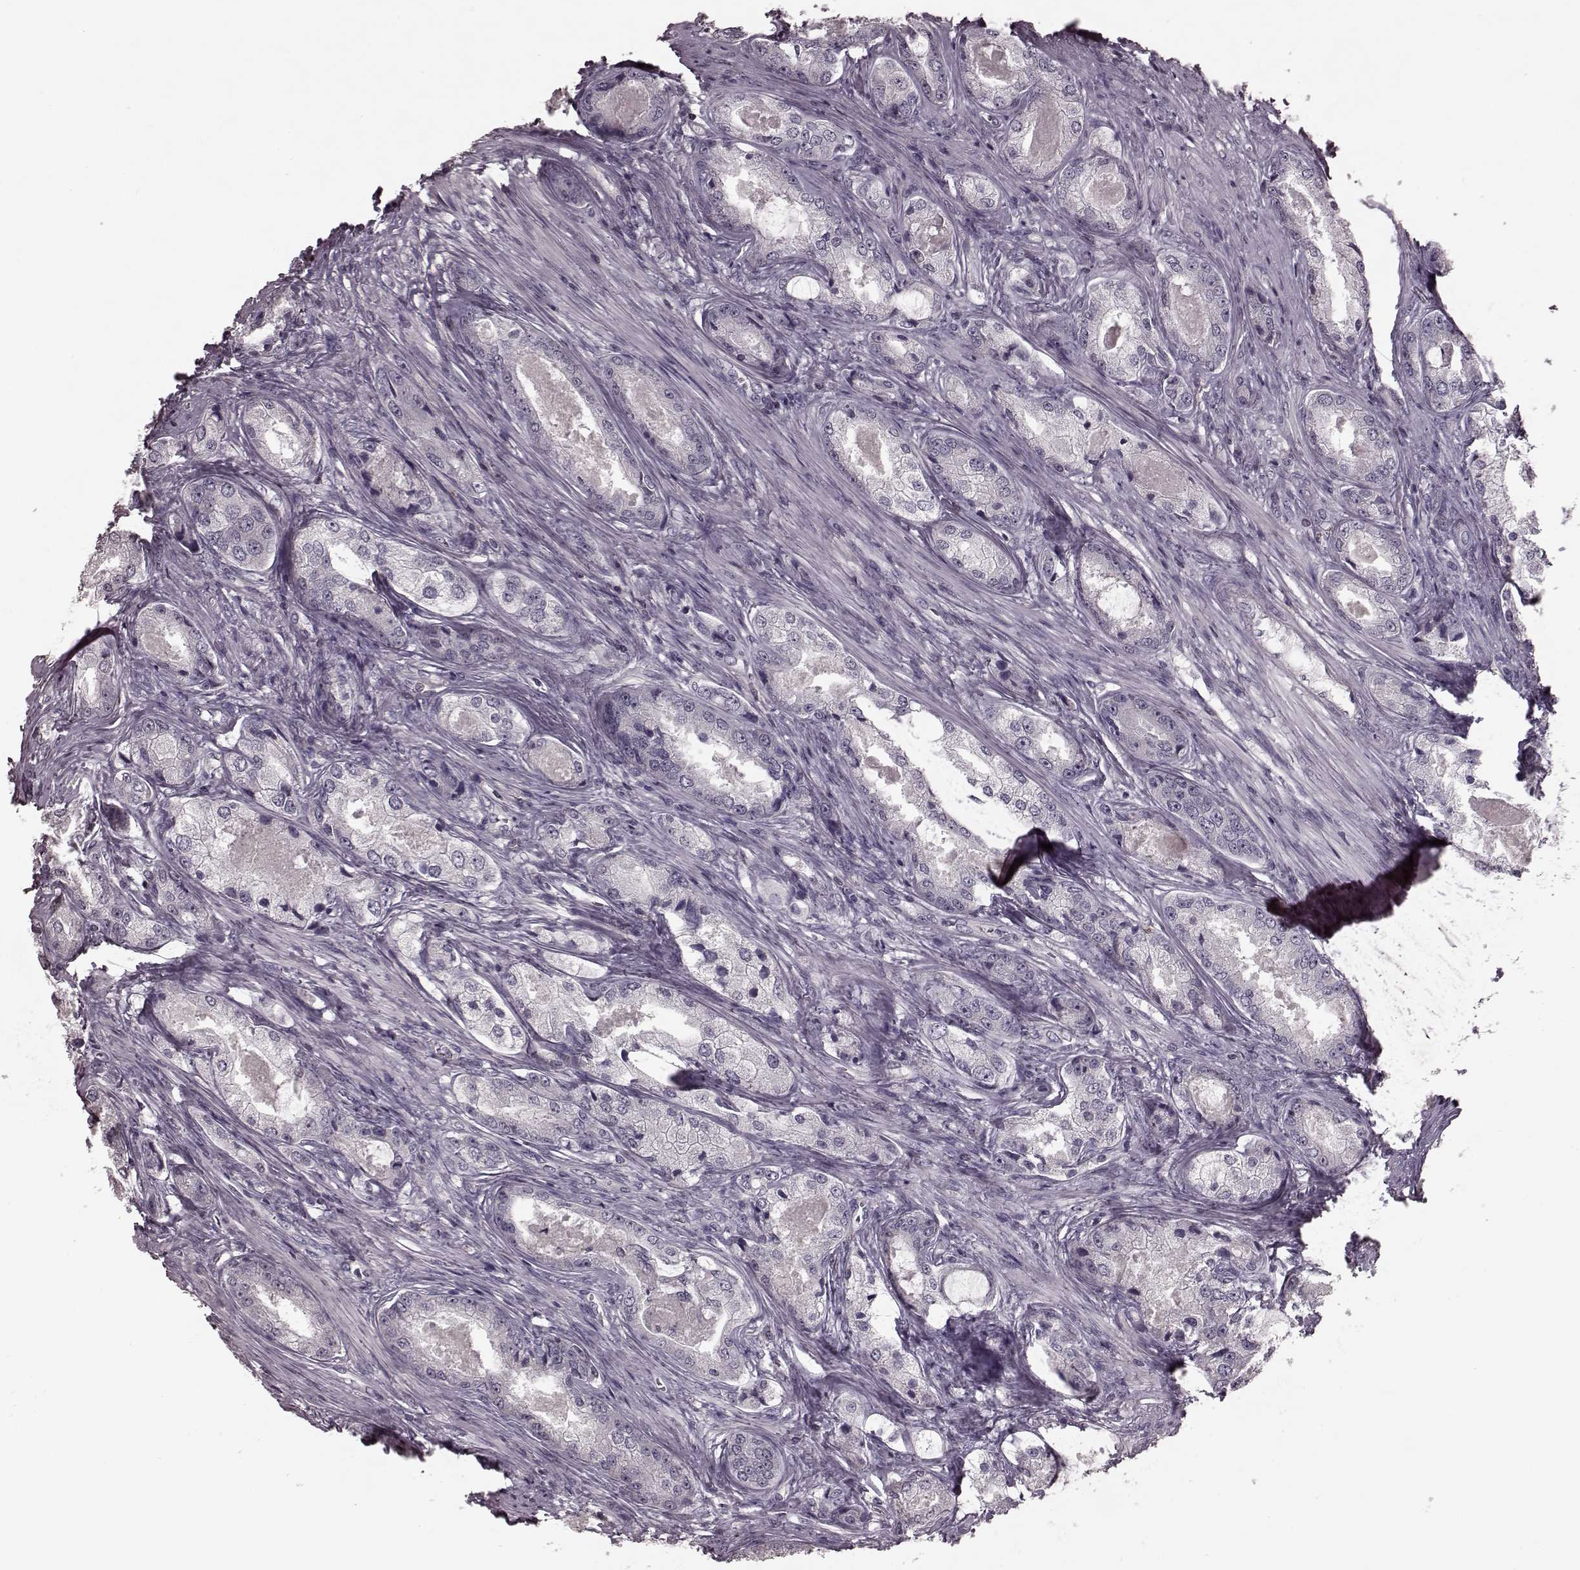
{"staining": {"intensity": "negative", "quantity": "none", "location": "none"}, "tissue": "prostate cancer", "cell_type": "Tumor cells", "image_type": "cancer", "snomed": [{"axis": "morphology", "description": "Adenocarcinoma, Low grade"}, {"axis": "topography", "description": "Prostate"}], "caption": "An image of prostate cancer (adenocarcinoma (low-grade)) stained for a protein exhibits no brown staining in tumor cells.", "gene": "CD28", "patient": {"sex": "male", "age": 68}}